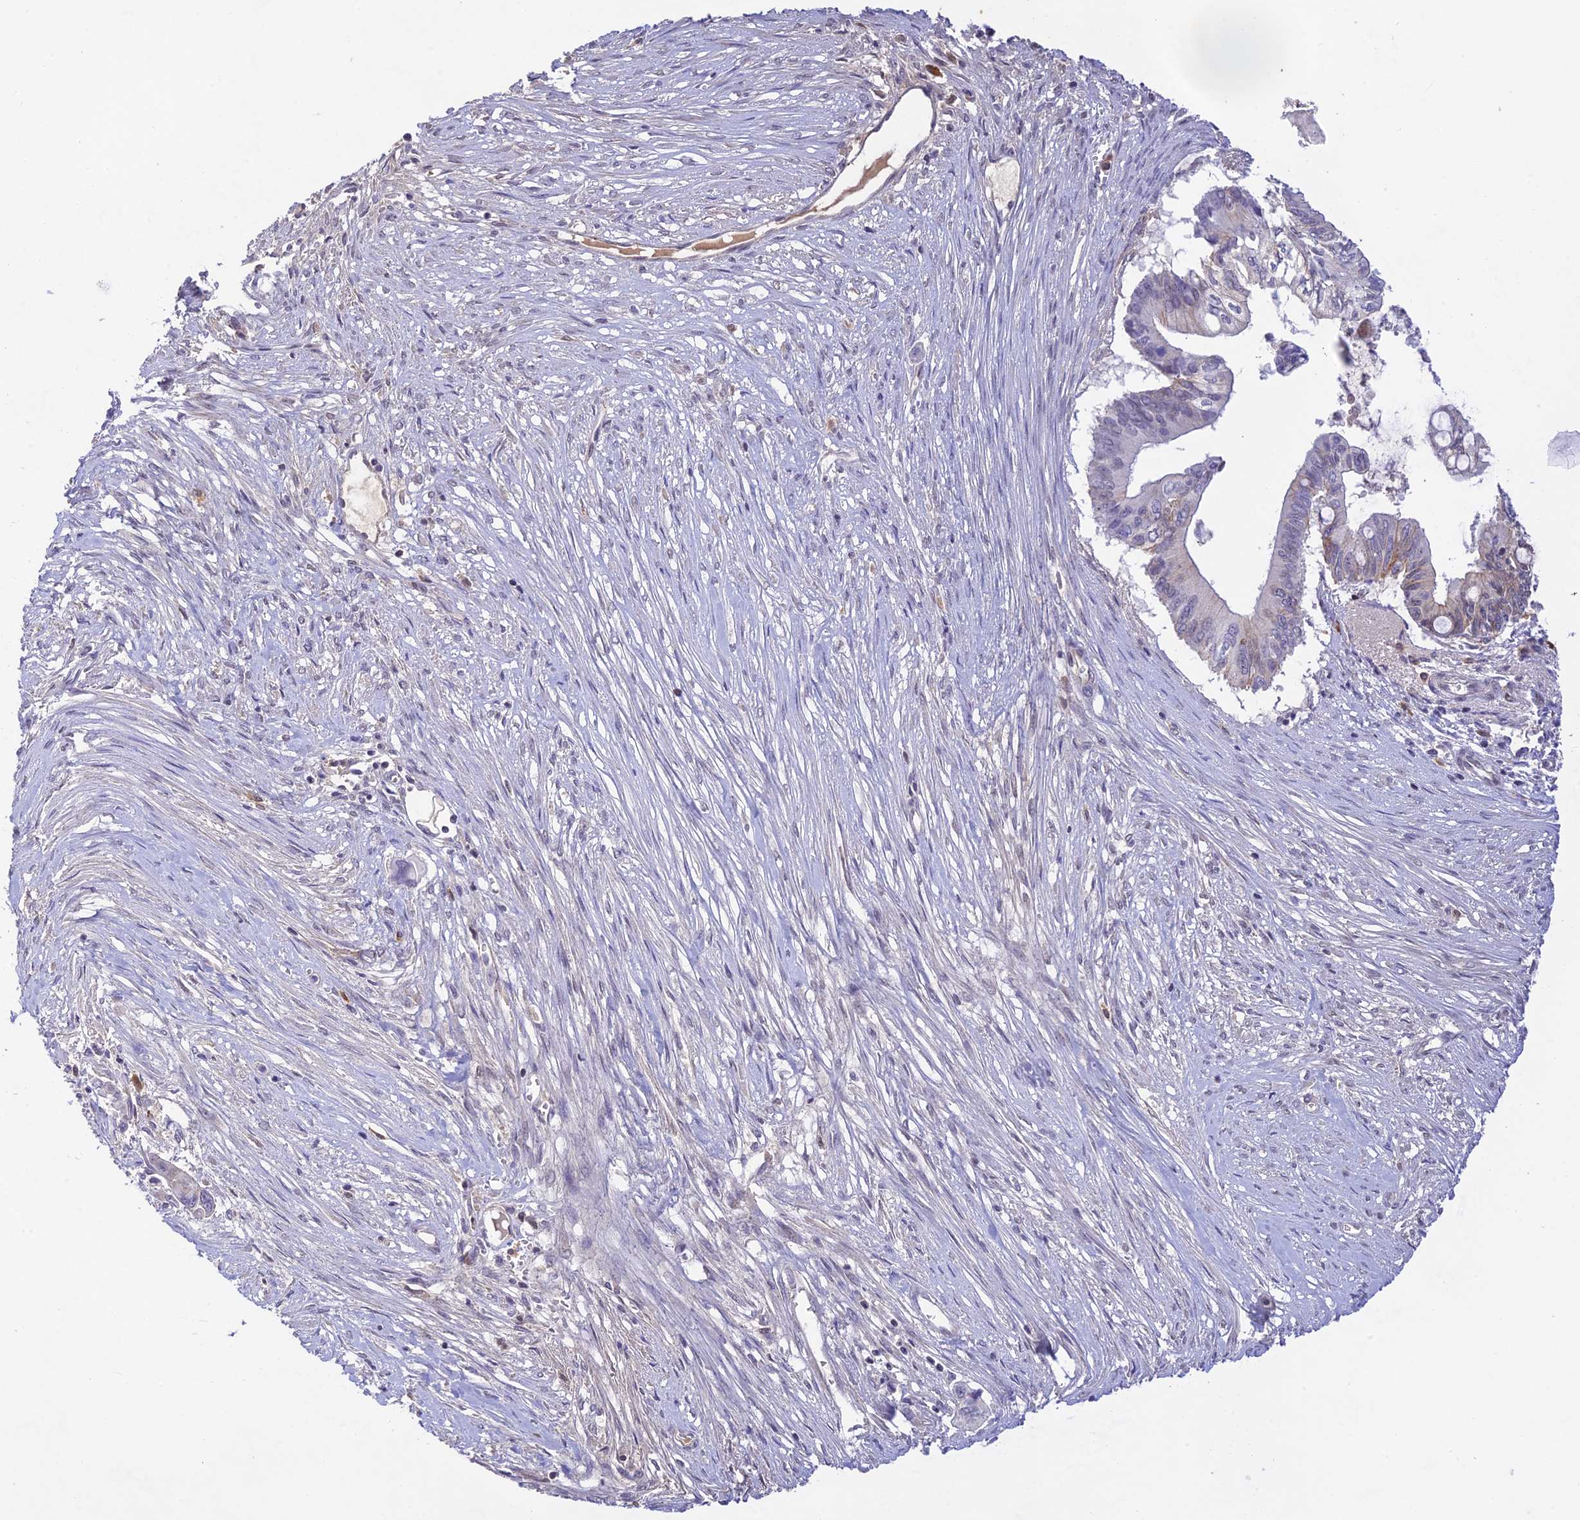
{"staining": {"intensity": "negative", "quantity": "none", "location": "none"}, "tissue": "pancreatic cancer", "cell_type": "Tumor cells", "image_type": "cancer", "snomed": [{"axis": "morphology", "description": "Adenocarcinoma, NOS"}, {"axis": "topography", "description": "Pancreas"}], "caption": "Adenocarcinoma (pancreatic) was stained to show a protein in brown. There is no significant expression in tumor cells.", "gene": "THAP11", "patient": {"sex": "male", "age": 68}}